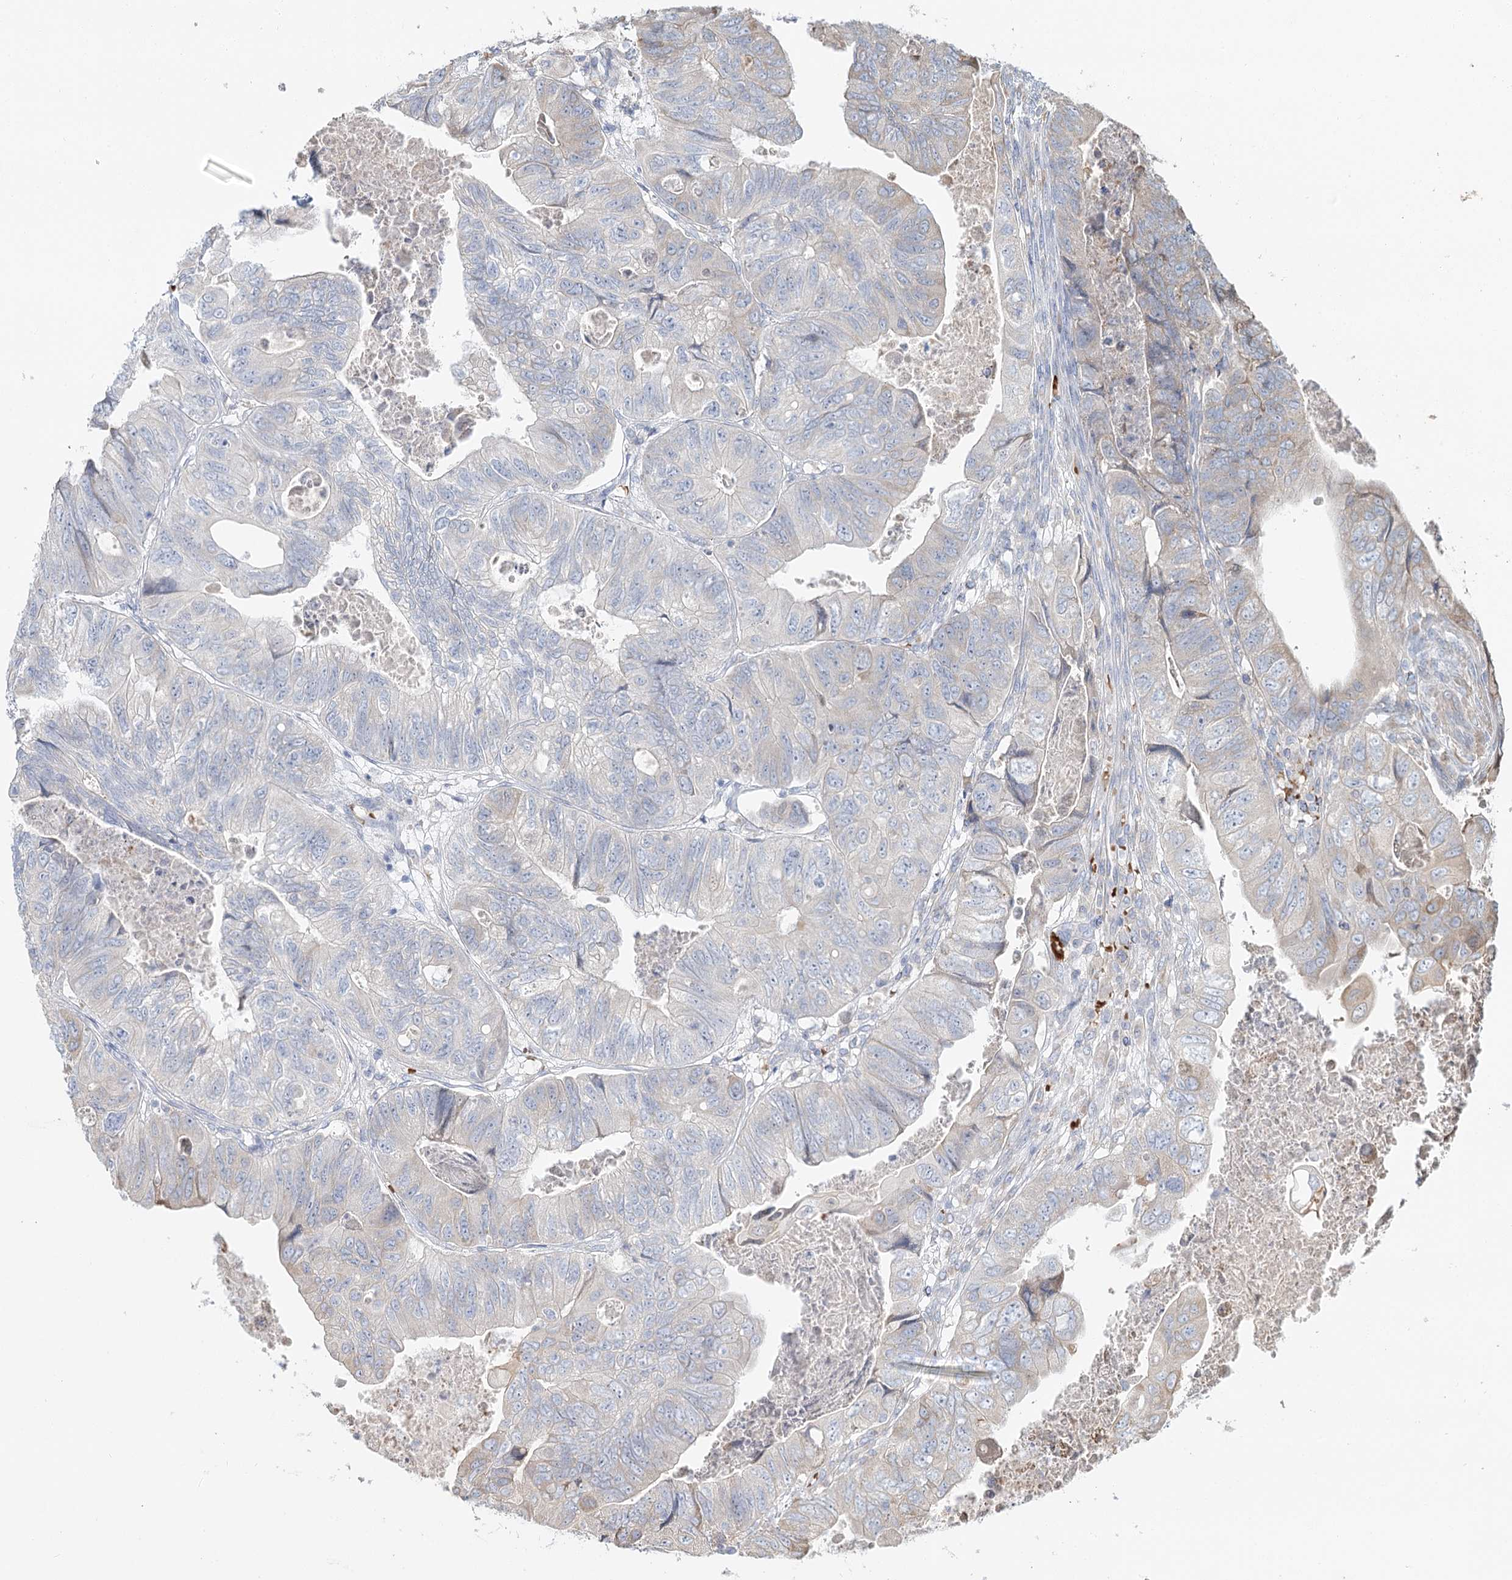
{"staining": {"intensity": "negative", "quantity": "none", "location": "none"}, "tissue": "colorectal cancer", "cell_type": "Tumor cells", "image_type": "cancer", "snomed": [{"axis": "morphology", "description": "Adenocarcinoma, NOS"}, {"axis": "topography", "description": "Rectum"}], "caption": "High power microscopy photomicrograph of an IHC image of colorectal cancer (adenocarcinoma), revealing no significant staining in tumor cells.", "gene": "ANKRD16", "patient": {"sex": "male", "age": 63}}